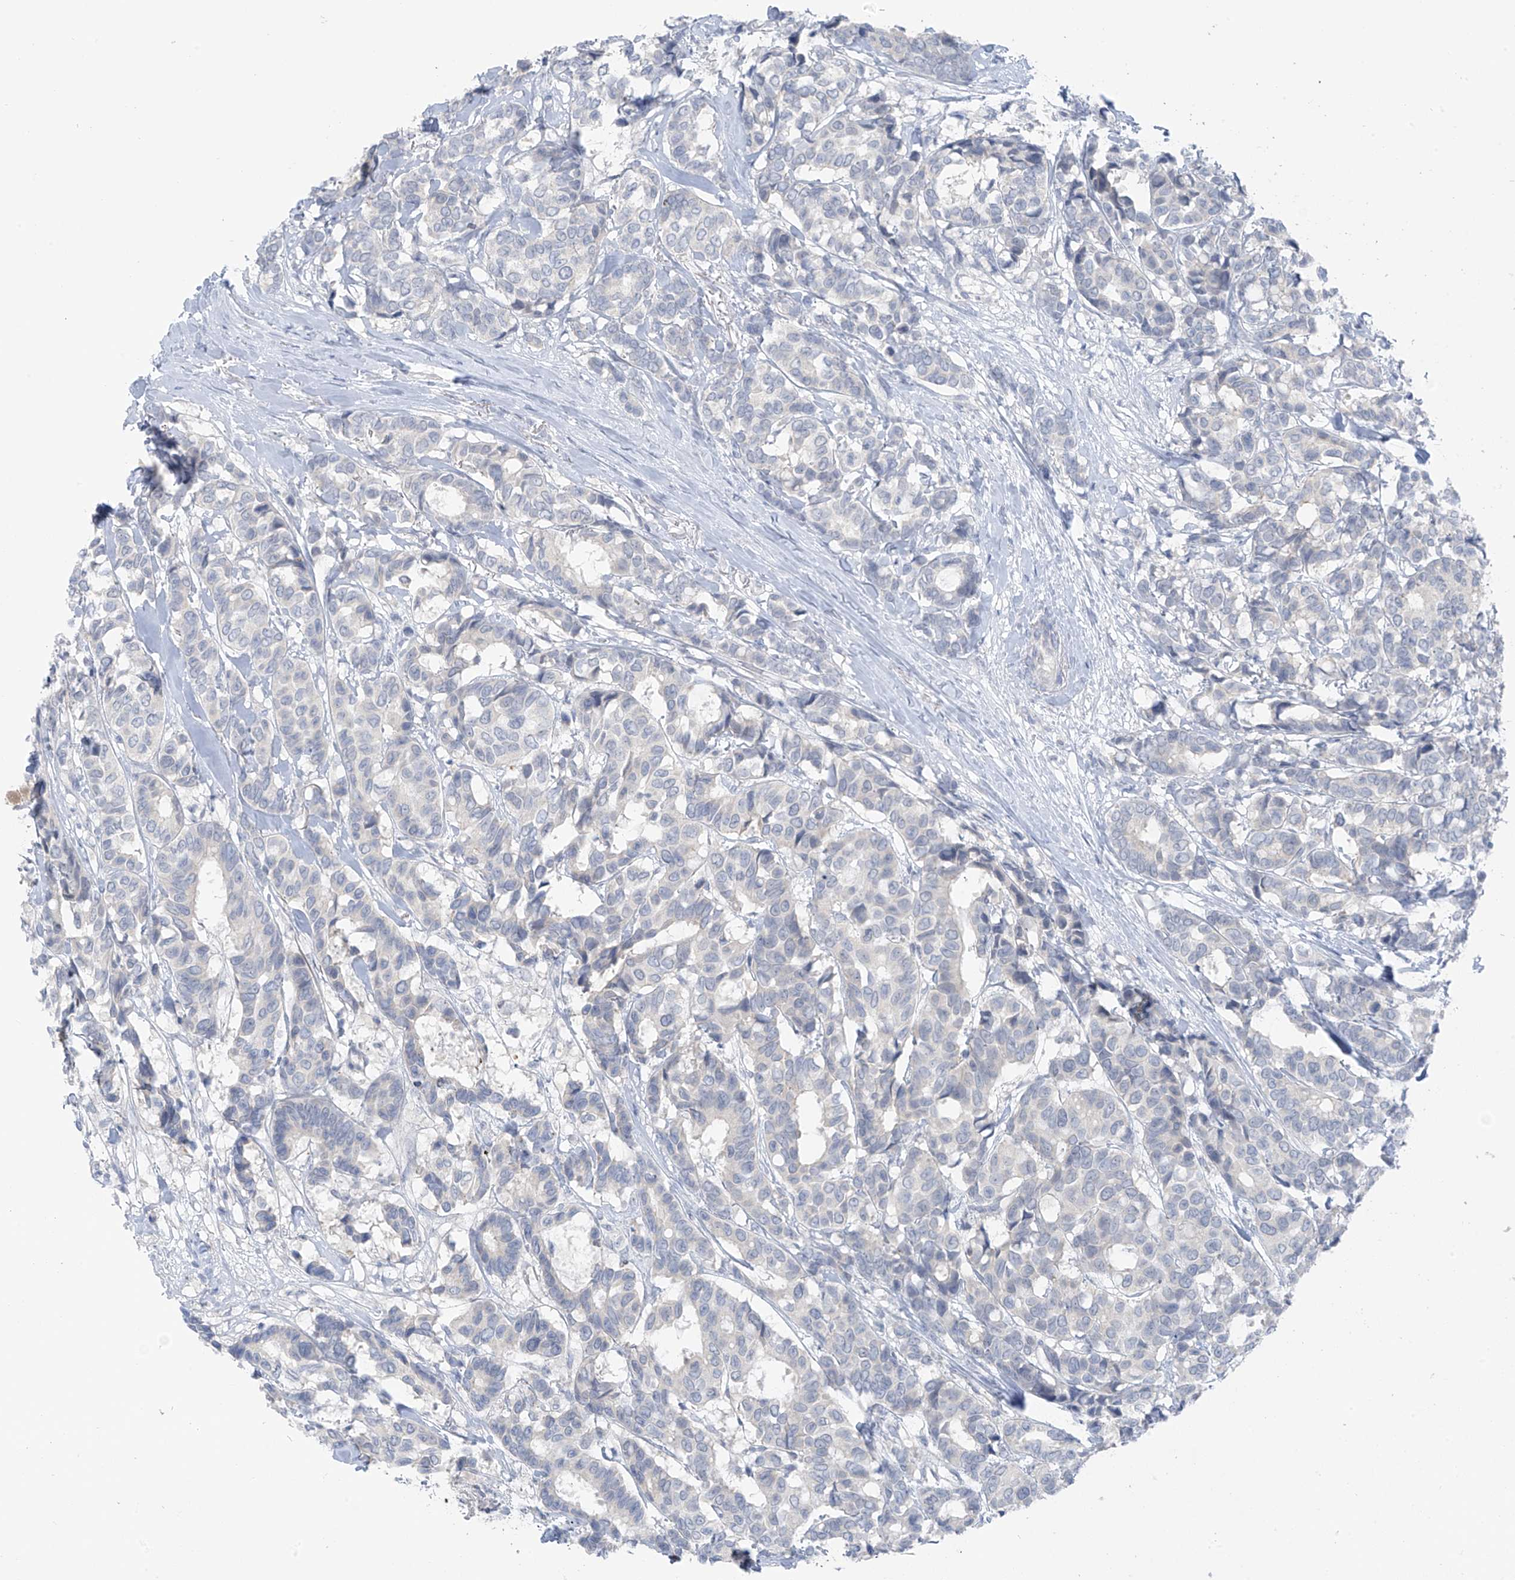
{"staining": {"intensity": "negative", "quantity": "none", "location": "none"}, "tissue": "breast cancer", "cell_type": "Tumor cells", "image_type": "cancer", "snomed": [{"axis": "morphology", "description": "Duct carcinoma"}, {"axis": "topography", "description": "Breast"}], "caption": "IHC of human intraductal carcinoma (breast) exhibits no positivity in tumor cells.", "gene": "ZNF793", "patient": {"sex": "female", "age": 87}}